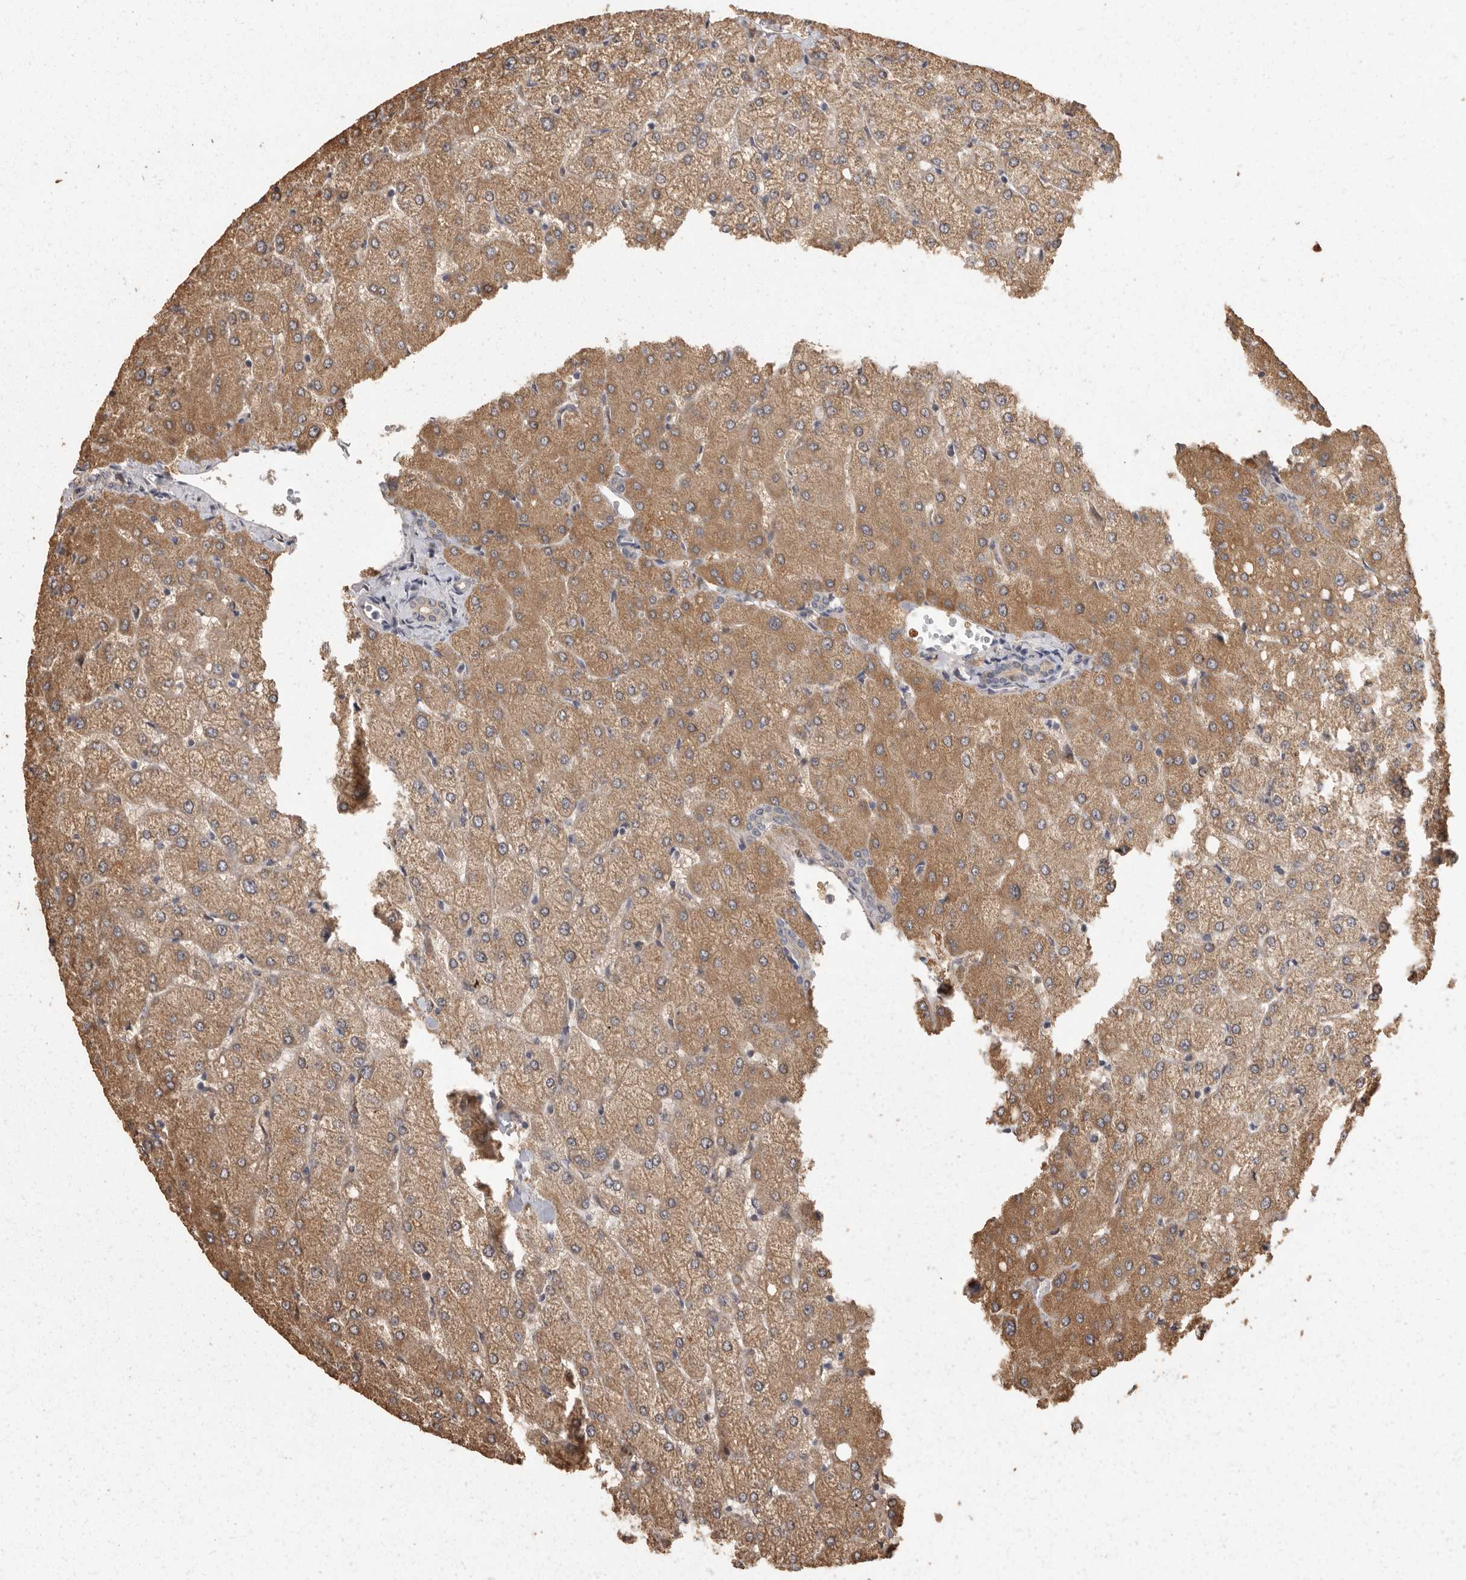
{"staining": {"intensity": "weak", "quantity": "<25%", "location": "cytoplasmic/membranous"}, "tissue": "liver", "cell_type": "Cholangiocytes", "image_type": "normal", "snomed": [{"axis": "morphology", "description": "Normal tissue, NOS"}, {"axis": "topography", "description": "Liver"}], "caption": "A high-resolution histopathology image shows immunohistochemistry (IHC) staining of benign liver, which exhibits no significant staining in cholangiocytes.", "gene": "BAIAP2", "patient": {"sex": "female", "age": 54}}